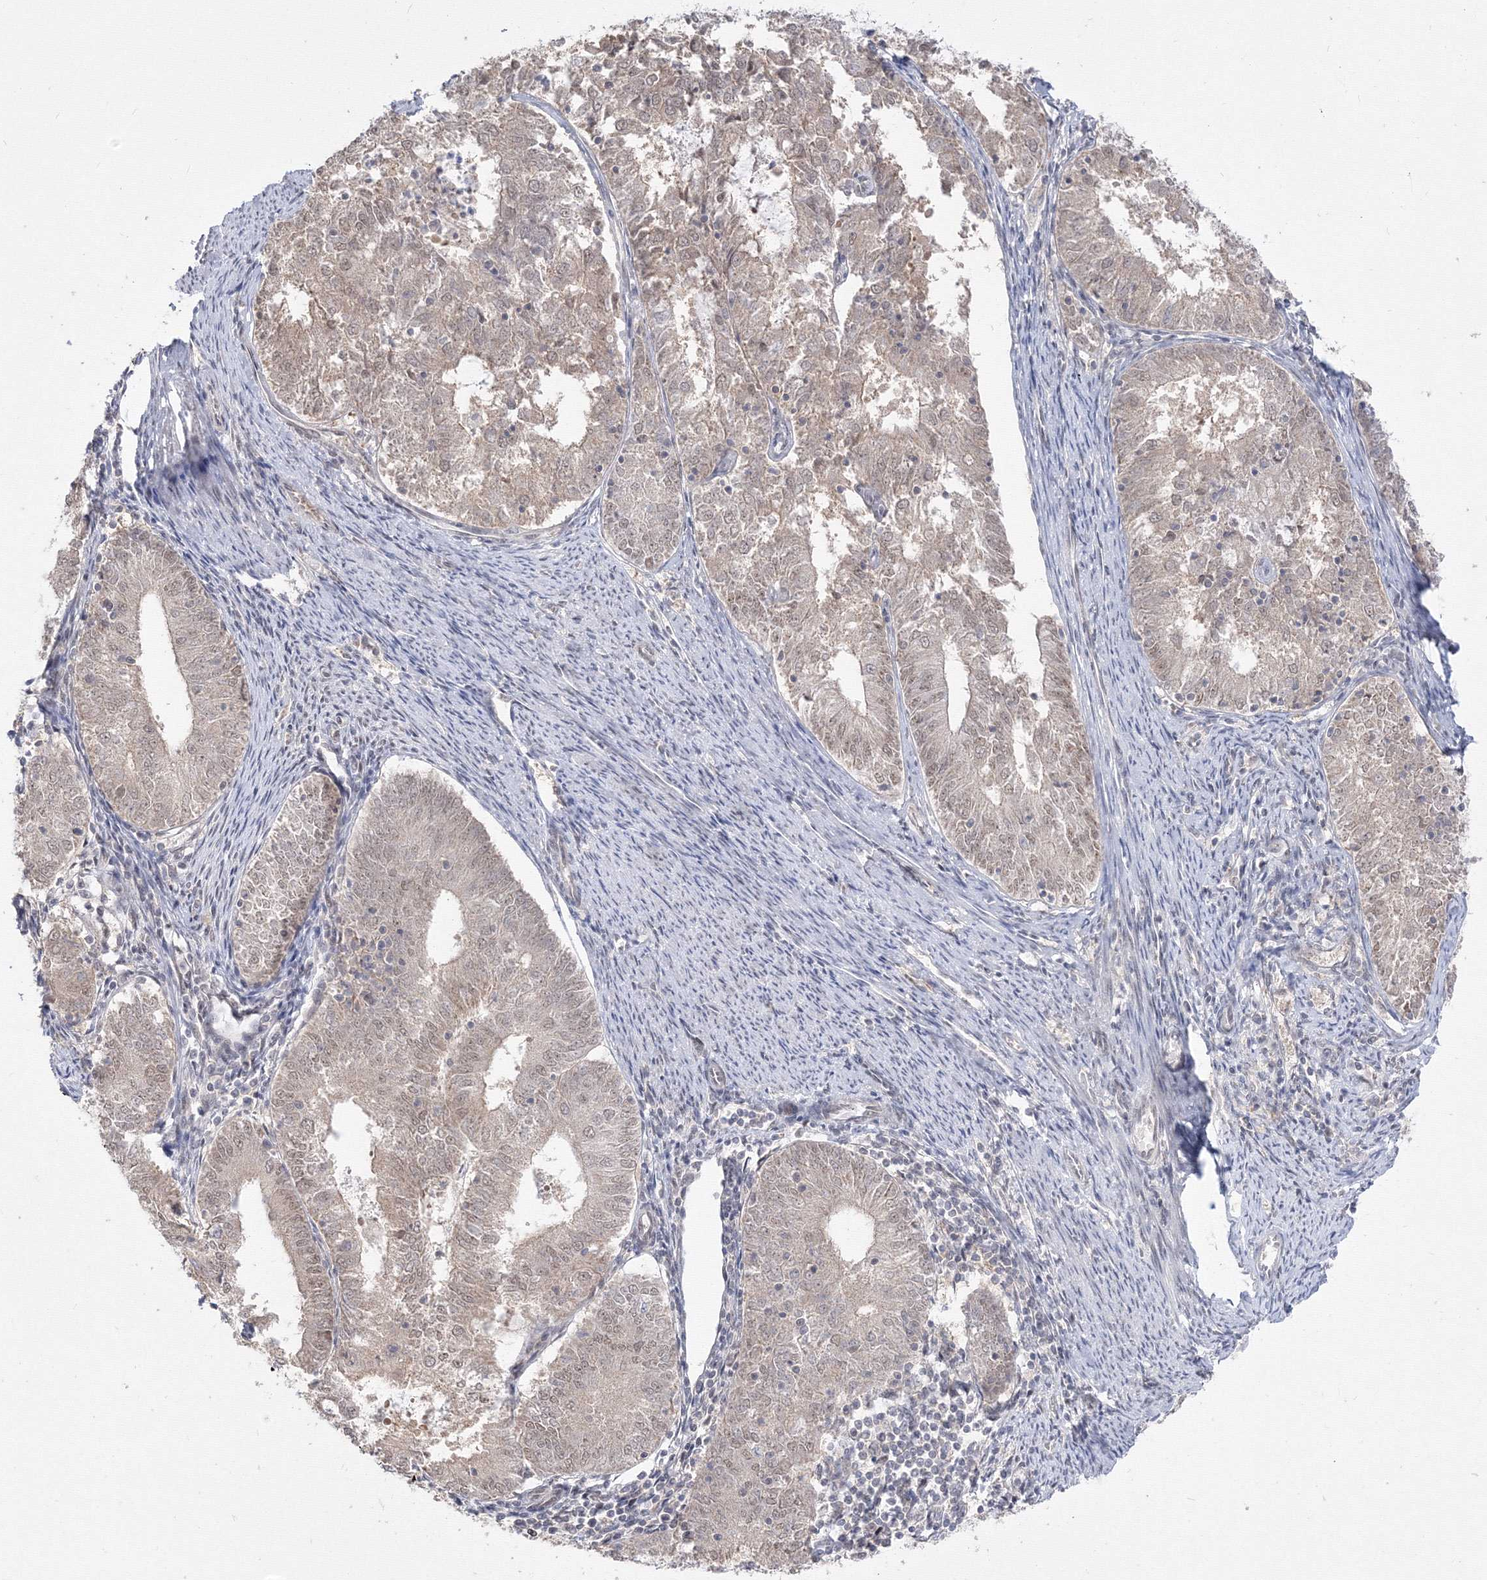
{"staining": {"intensity": "weak", "quantity": "25%-75%", "location": "cytoplasmic/membranous,nuclear"}, "tissue": "endometrial cancer", "cell_type": "Tumor cells", "image_type": "cancer", "snomed": [{"axis": "morphology", "description": "Adenocarcinoma, NOS"}, {"axis": "topography", "description": "Endometrium"}], "caption": "Protein staining demonstrates weak cytoplasmic/membranous and nuclear positivity in about 25%-75% of tumor cells in endometrial cancer. Using DAB (3,3'-diaminobenzidine) (brown) and hematoxylin (blue) stains, captured at high magnification using brightfield microscopy.", "gene": "COPS4", "patient": {"sex": "female", "age": 57}}